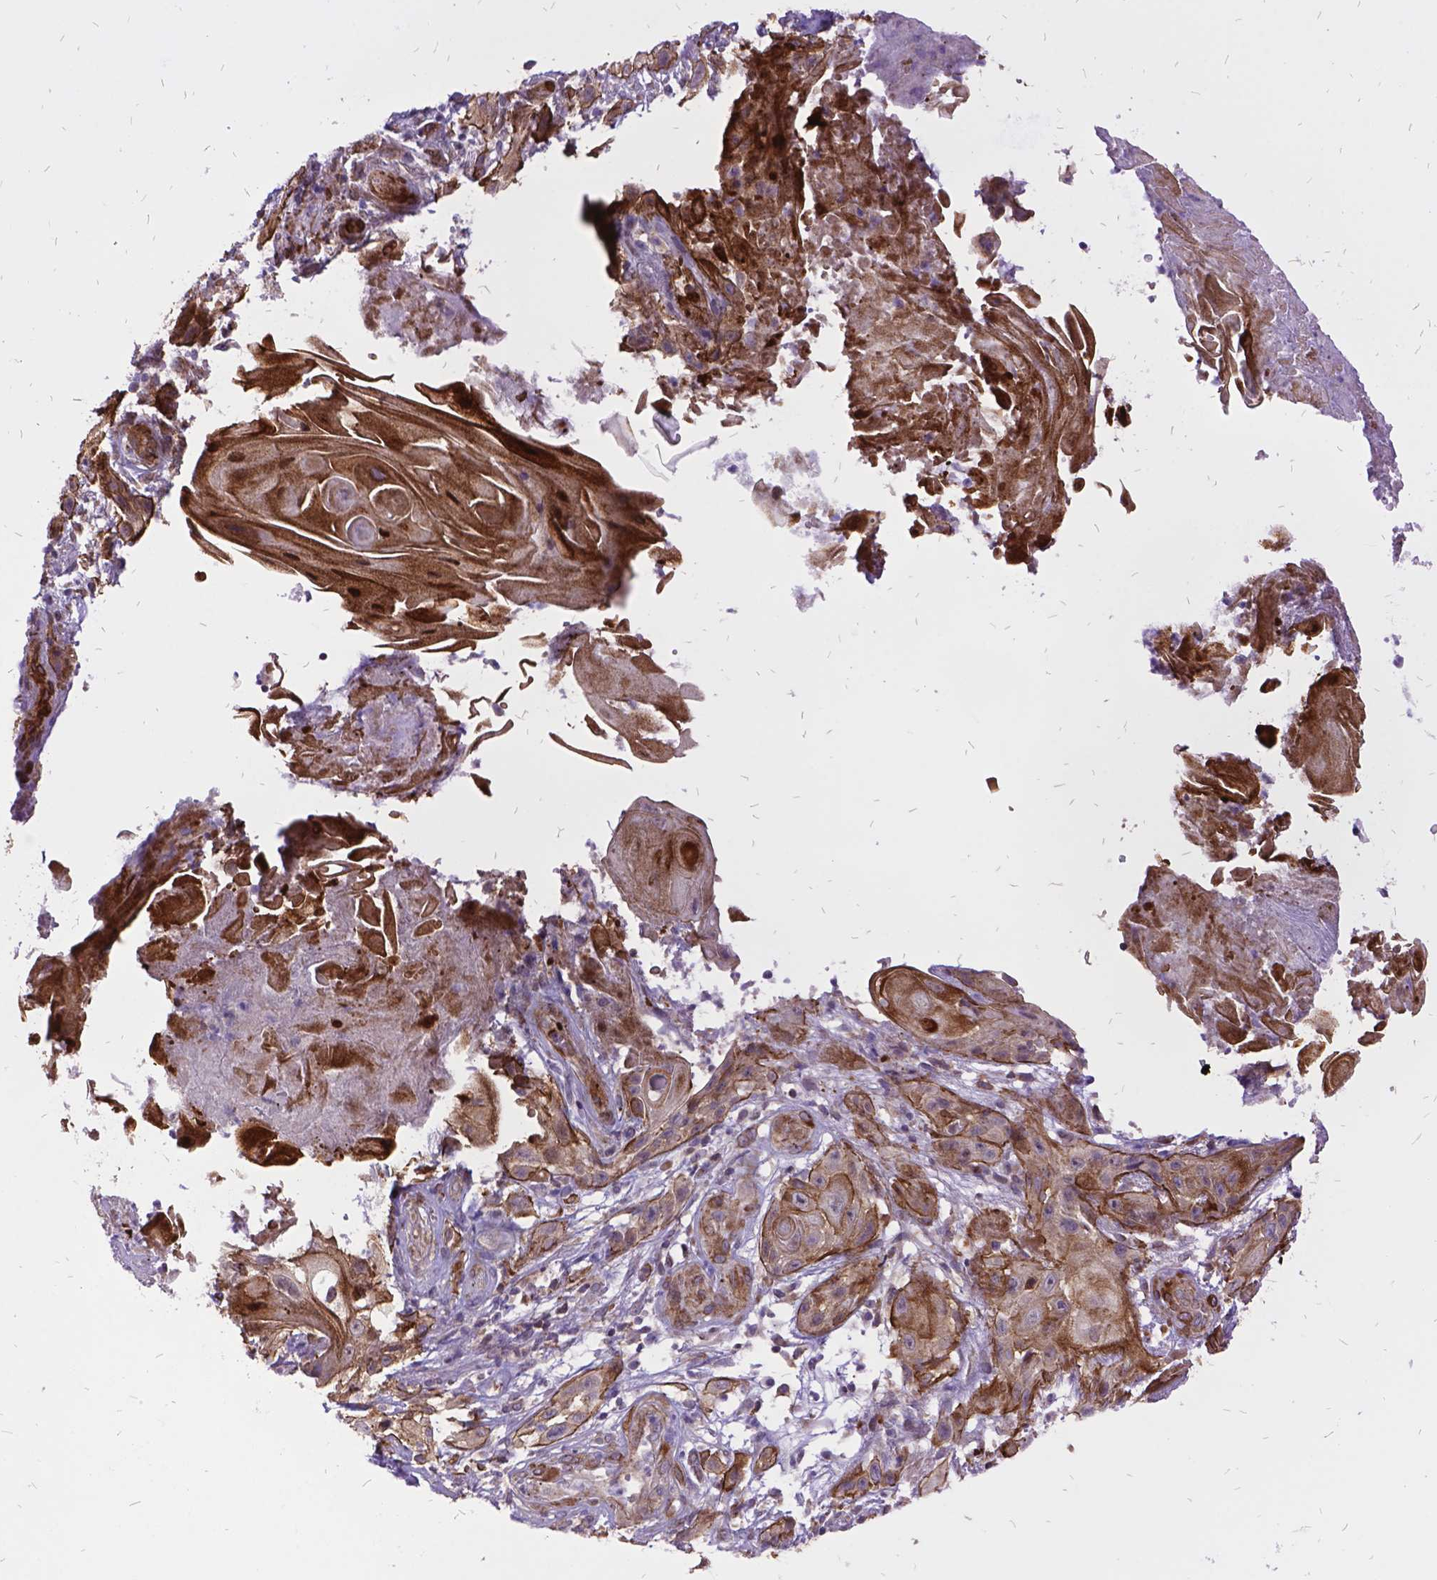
{"staining": {"intensity": "moderate", "quantity": ">75%", "location": "cytoplasmic/membranous"}, "tissue": "skin cancer", "cell_type": "Tumor cells", "image_type": "cancer", "snomed": [{"axis": "morphology", "description": "Squamous cell carcinoma, NOS"}, {"axis": "topography", "description": "Skin"}], "caption": "Immunohistochemistry staining of skin squamous cell carcinoma, which displays medium levels of moderate cytoplasmic/membranous expression in about >75% of tumor cells indicating moderate cytoplasmic/membranous protein expression. The staining was performed using DAB (3,3'-diaminobenzidine) (brown) for protein detection and nuclei were counterstained in hematoxylin (blue).", "gene": "GRB7", "patient": {"sex": "male", "age": 62}}